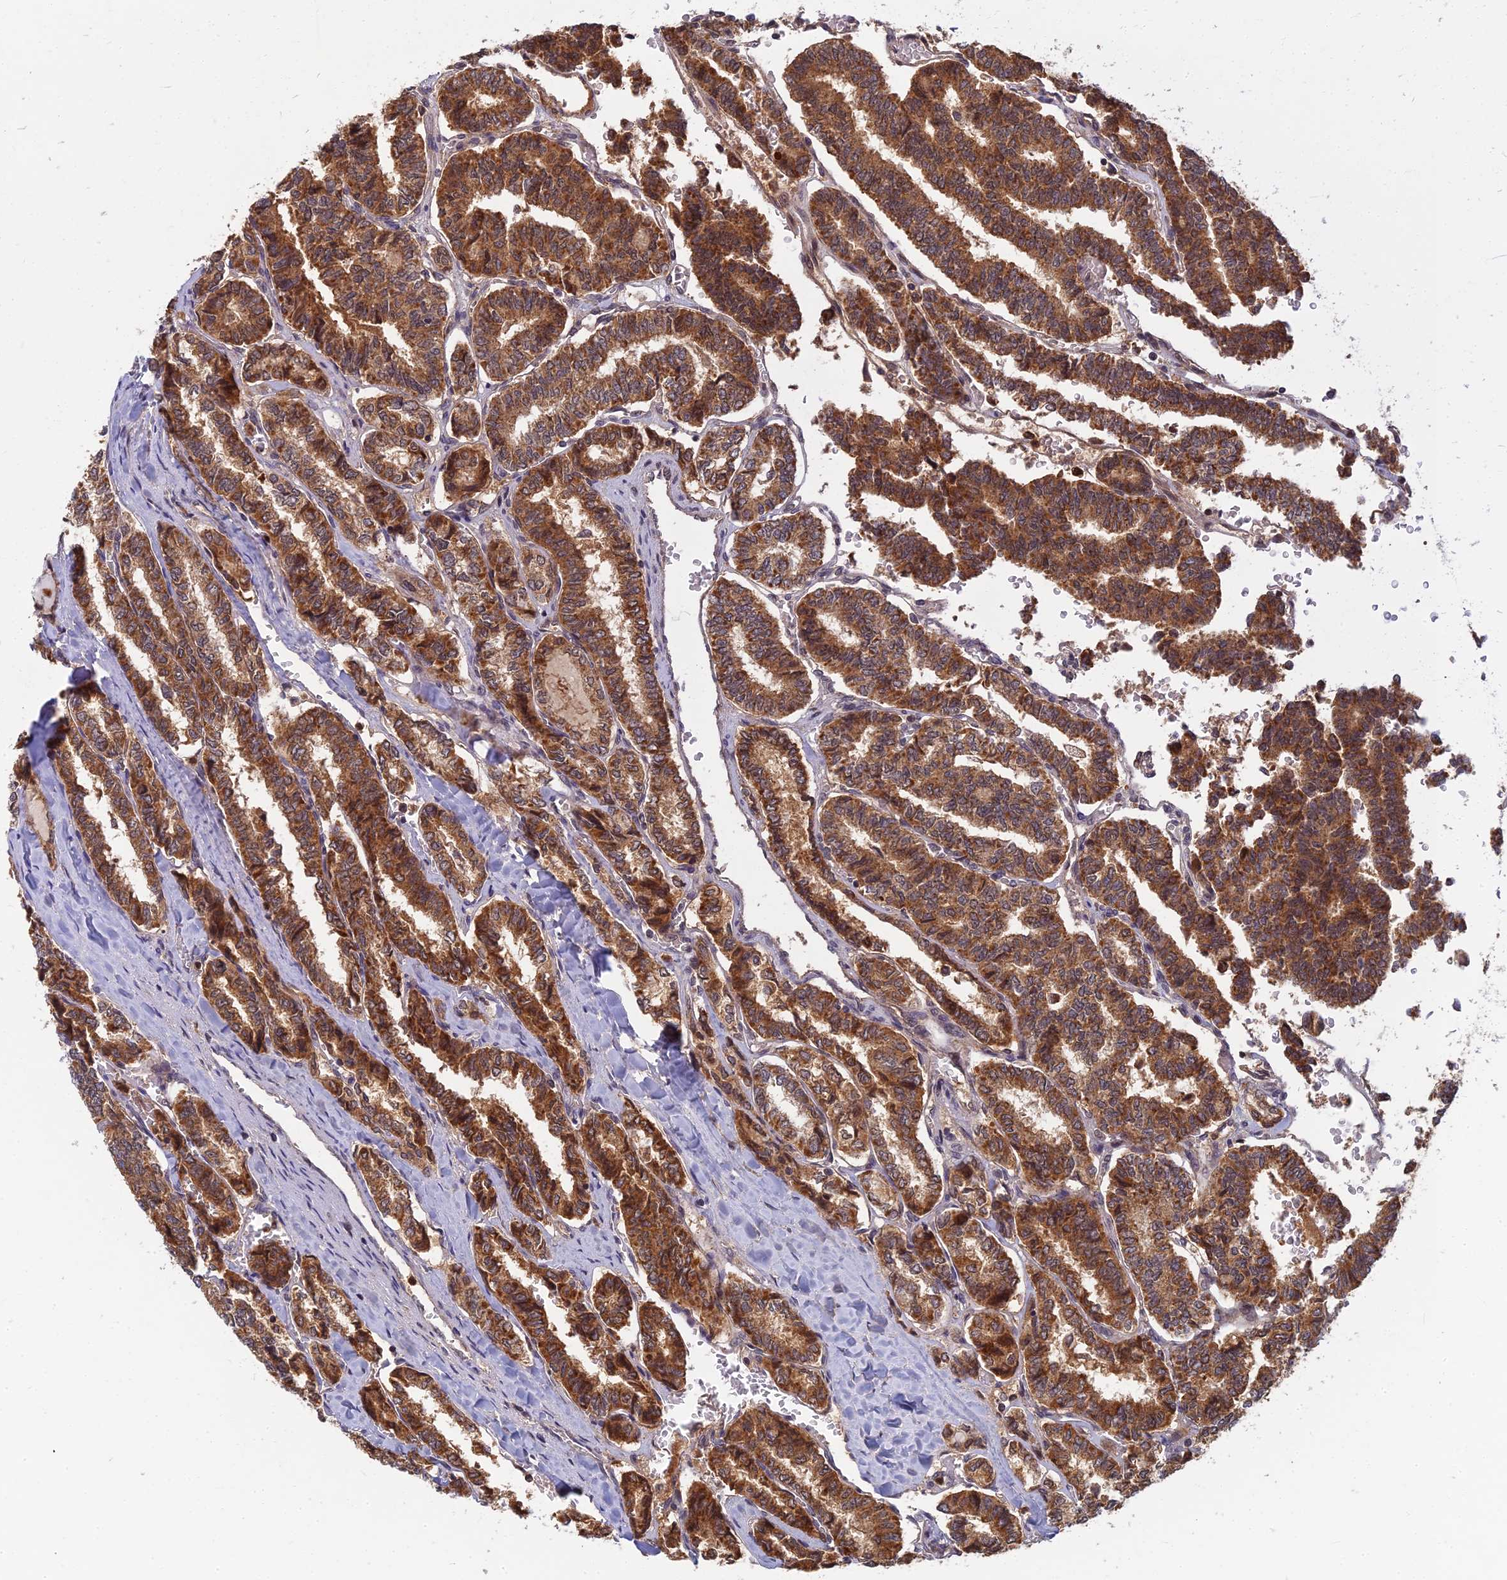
{"staining": {"intensity": "moderate", "quantity": ">75%", "location": "cytoplasmic/membranous"}, "tissue": "thyroid cancer", "cell_type": "Tumor cells", "image_type": "cancer", "snomed": [{"axis": "morphology", "description": "Papillary adenocarcinoma, NOS"}, {"axis": "topography", "description": "Thyroid gland"}], "caption": "An immunohistochemistry micrograph of neoplastic tissue is shown. Protein staining in brown labels moderate cytoplasmic/membranous positivity in papillary adenocarcinoma (thyroid) within tumor cells.", "gene": "RGL3", "patient": {"sex": "female", "age": 35}}